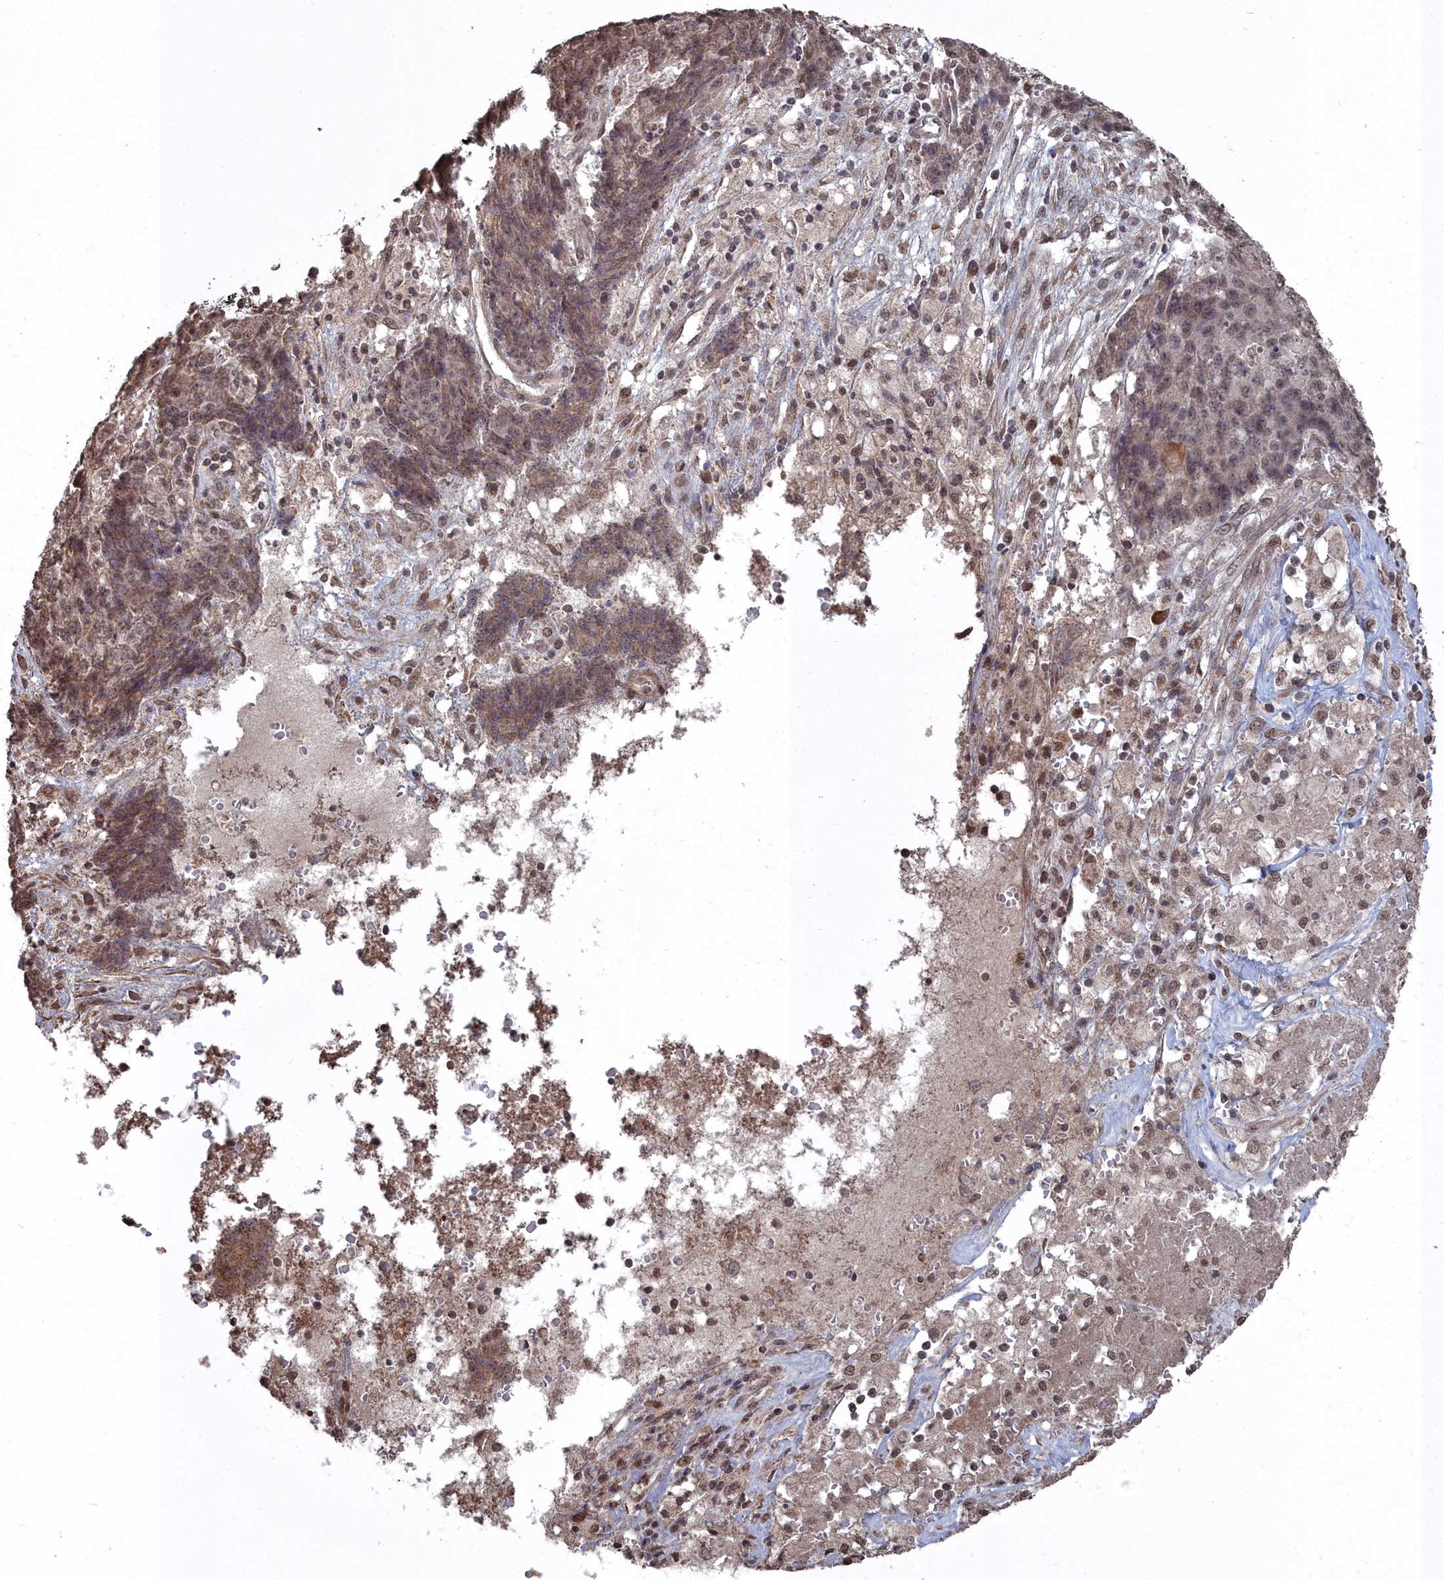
{"staining": {"intensity": "moderate", "quantity": ">75%", "location": "nuclear"}, "tissue": "ovarian cancer", "cell_type": "Tumor cells", "image_type": "cancer", "snomed": [{"axis": "morphology", "description": "Carcinoma, endometroid"}, {"axis": "topography", "description": "Ovary"}], "caption": "Ovarian cancer (endometroid carcinoma) stained for a protein reveals moderate nuclear positivity in tumor cells. The staining is performed using DAB brown chromogen to label protein expression. The nuclei are counter-stained blue using hematoxylin.", "gene": "CCNP", "patient": {"sex": "female", "age": 42}}